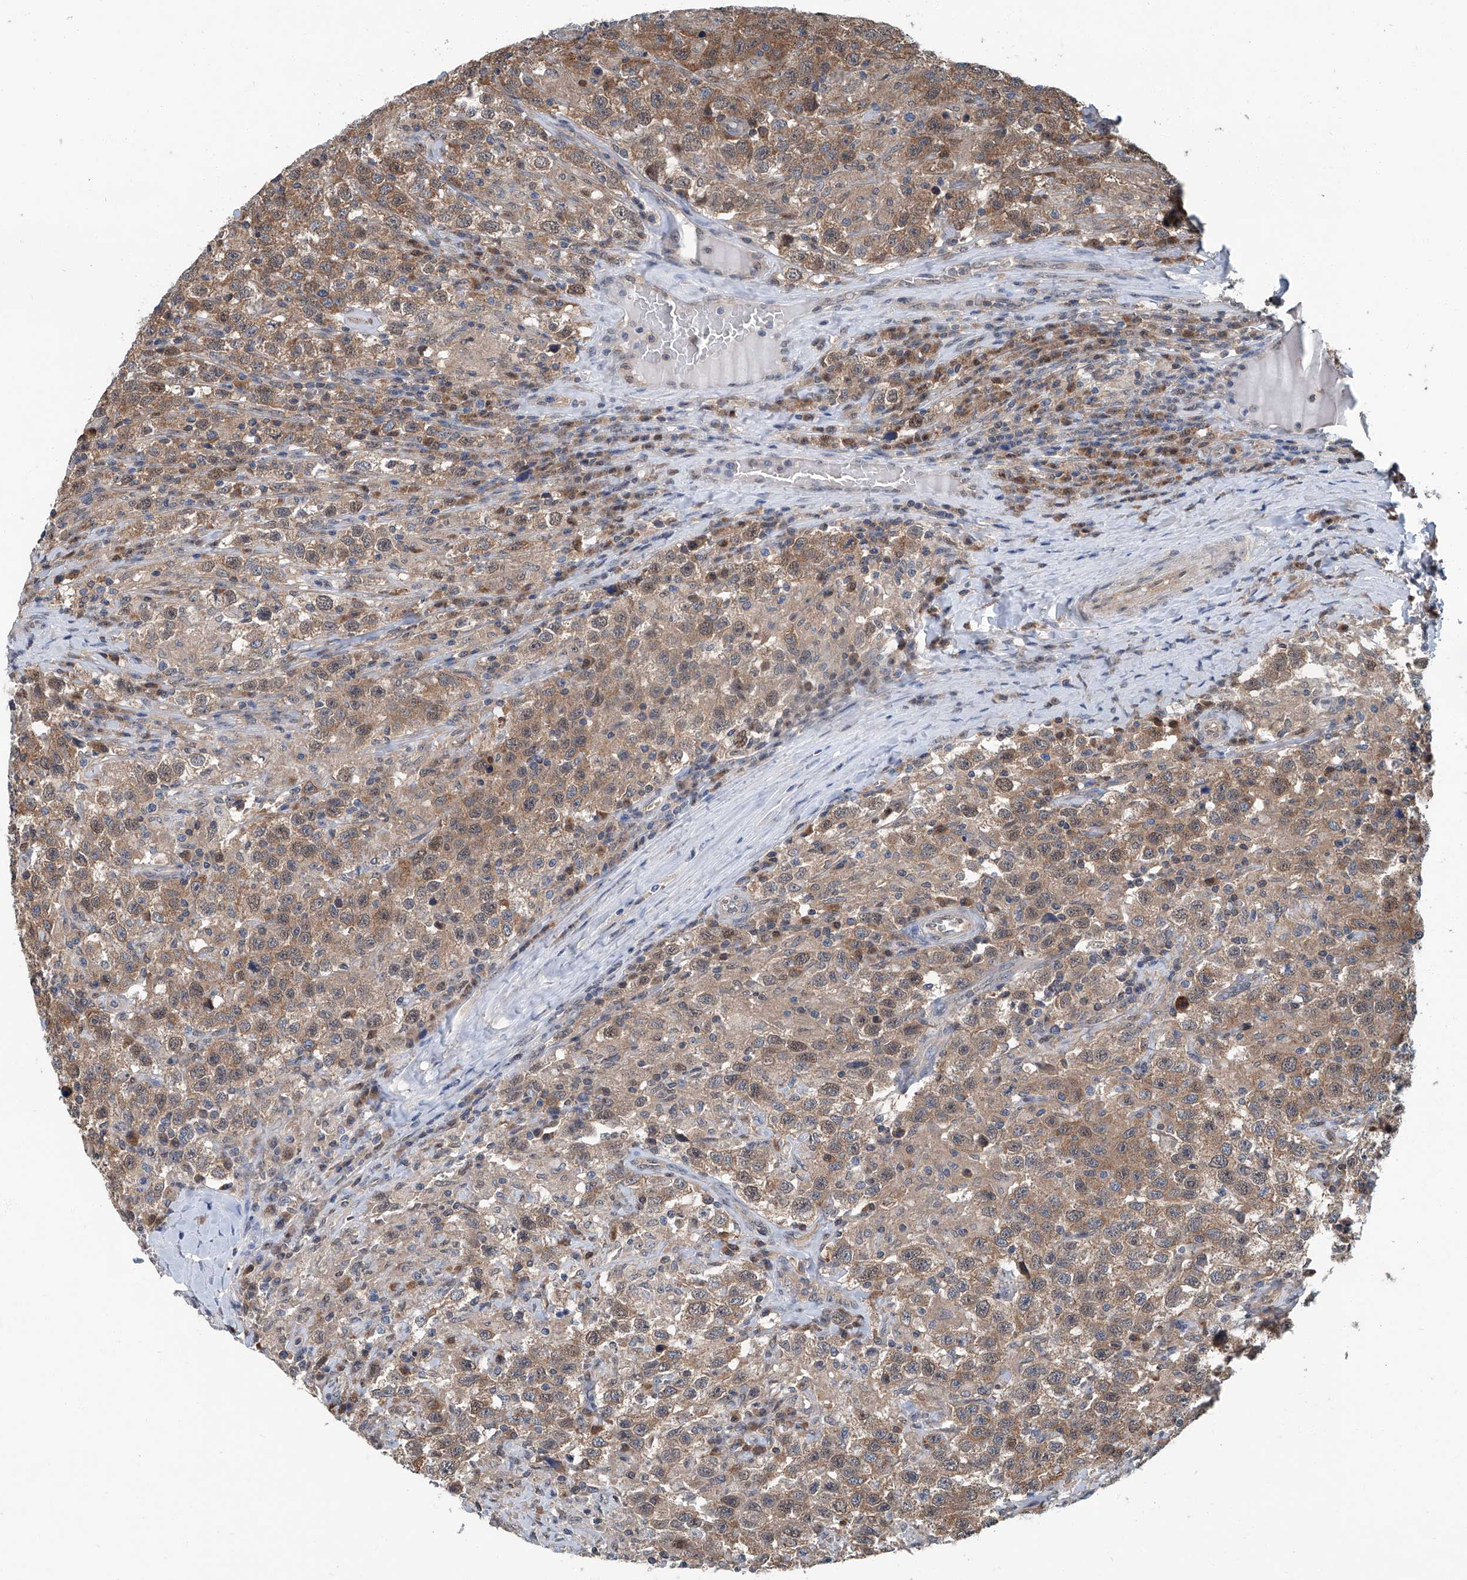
{"staining": {"intensity": "moderate", "quantity": ">75%", "location": "cytoplasmic/membranous"}, "tissue": "testis cancer", "cell_type": "Tumor cells", "image_type": "cancer", "snomed": [{"axis": "morphology", "description": "Seminoma, NOS"}, {"axis": "topography", "description": "Testis"}], "caption": "Protein analysis of seminoma (testis) tissue shows moderate cytoplasmic/membranous positivity in approximately >75% of tumor cells.", "gene": "CLK1", "patient": {"sex": "male", "age": 41}}